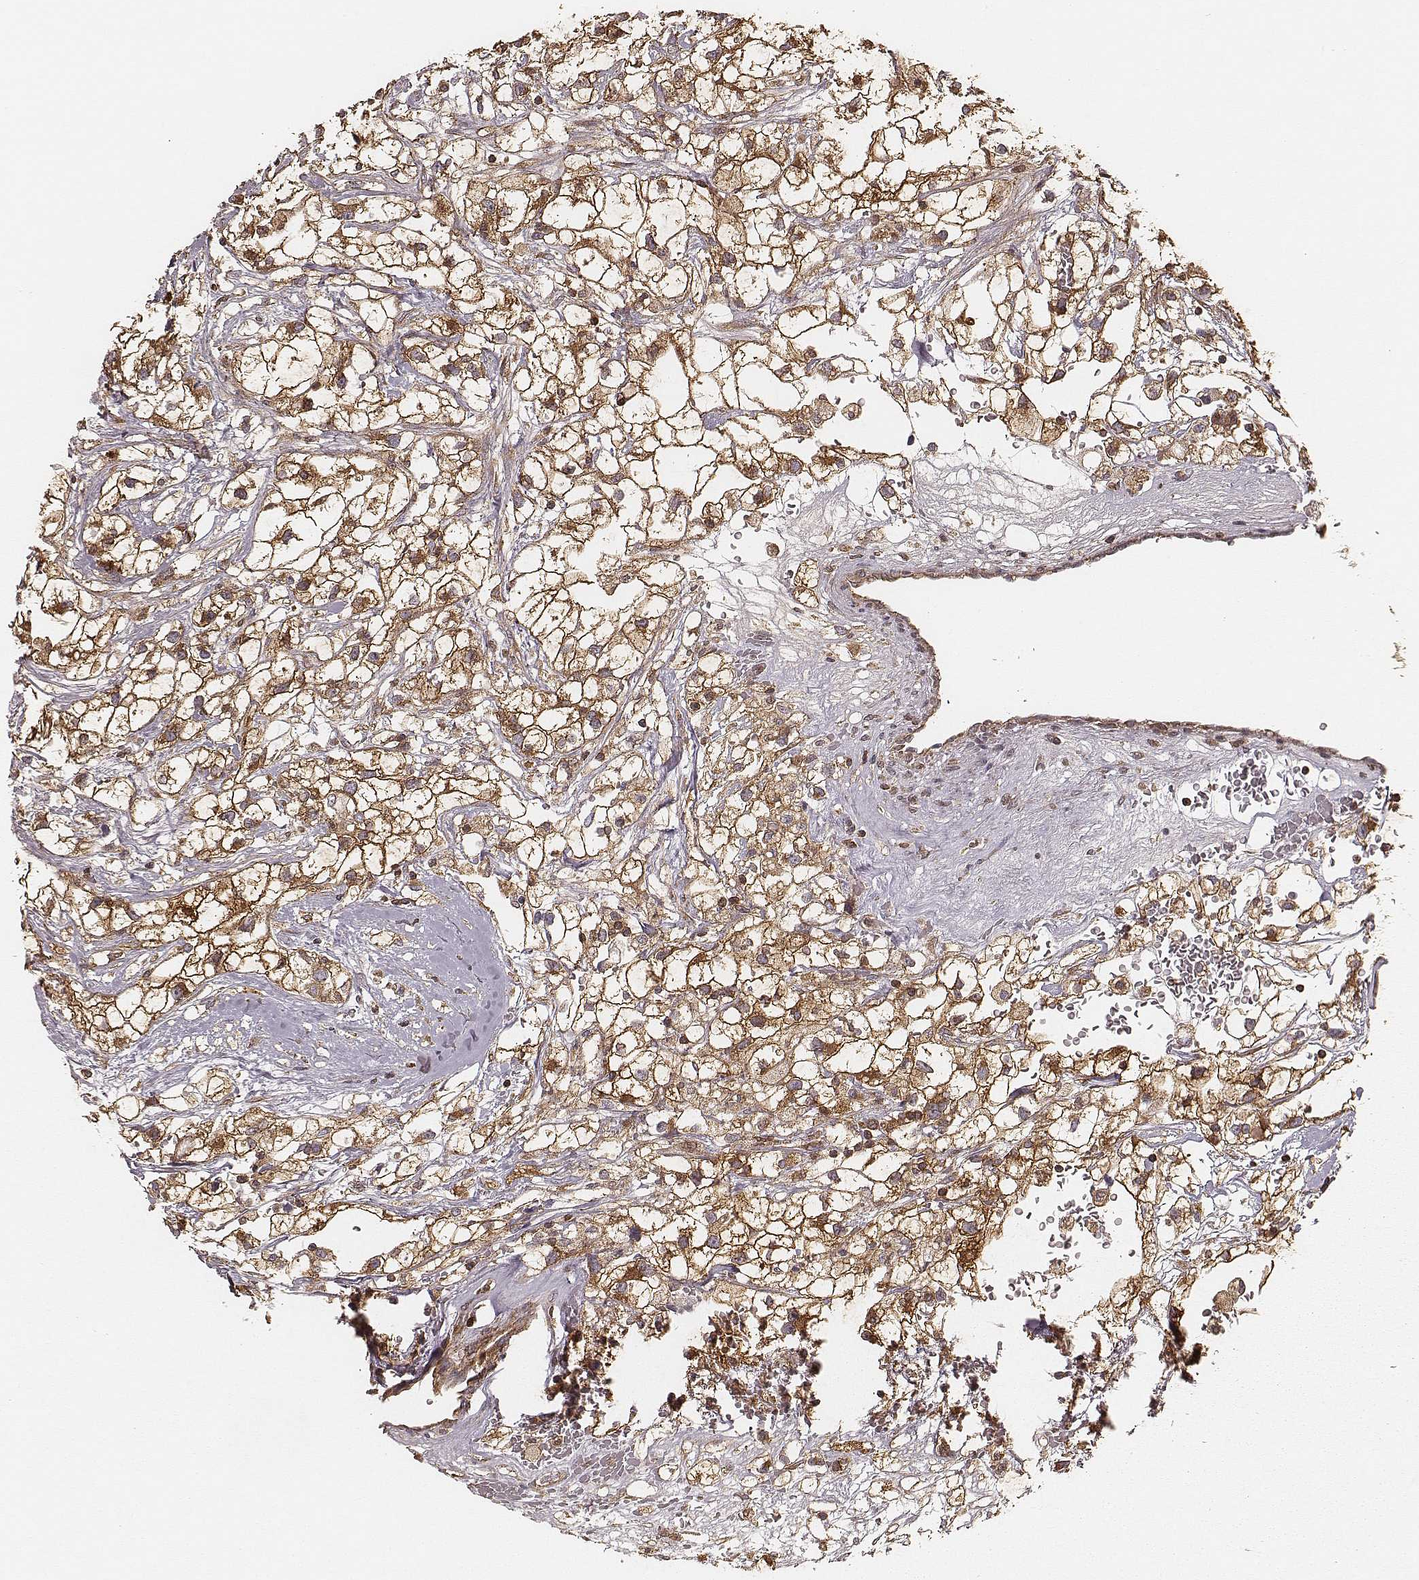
{"staining": {"intensity": "strong", "quantity": ">75%", "location": "cytoplasmic/membranous"}, "tissue": "renal cancer", "cell_type": "Tumor cells", "image_type": "cancer", "snomed": [{"axis": "morphology", "description": "Adenocarcinoma, NOS"}, {"axis": "topography", "description": "Kidney"}], "caption": "Human renal adenocarcinoma stained with a protein marker exhibits strong staining in tumor cells.", "gene": "CARS1", "patient": {"sex": "male", "age": 59}}